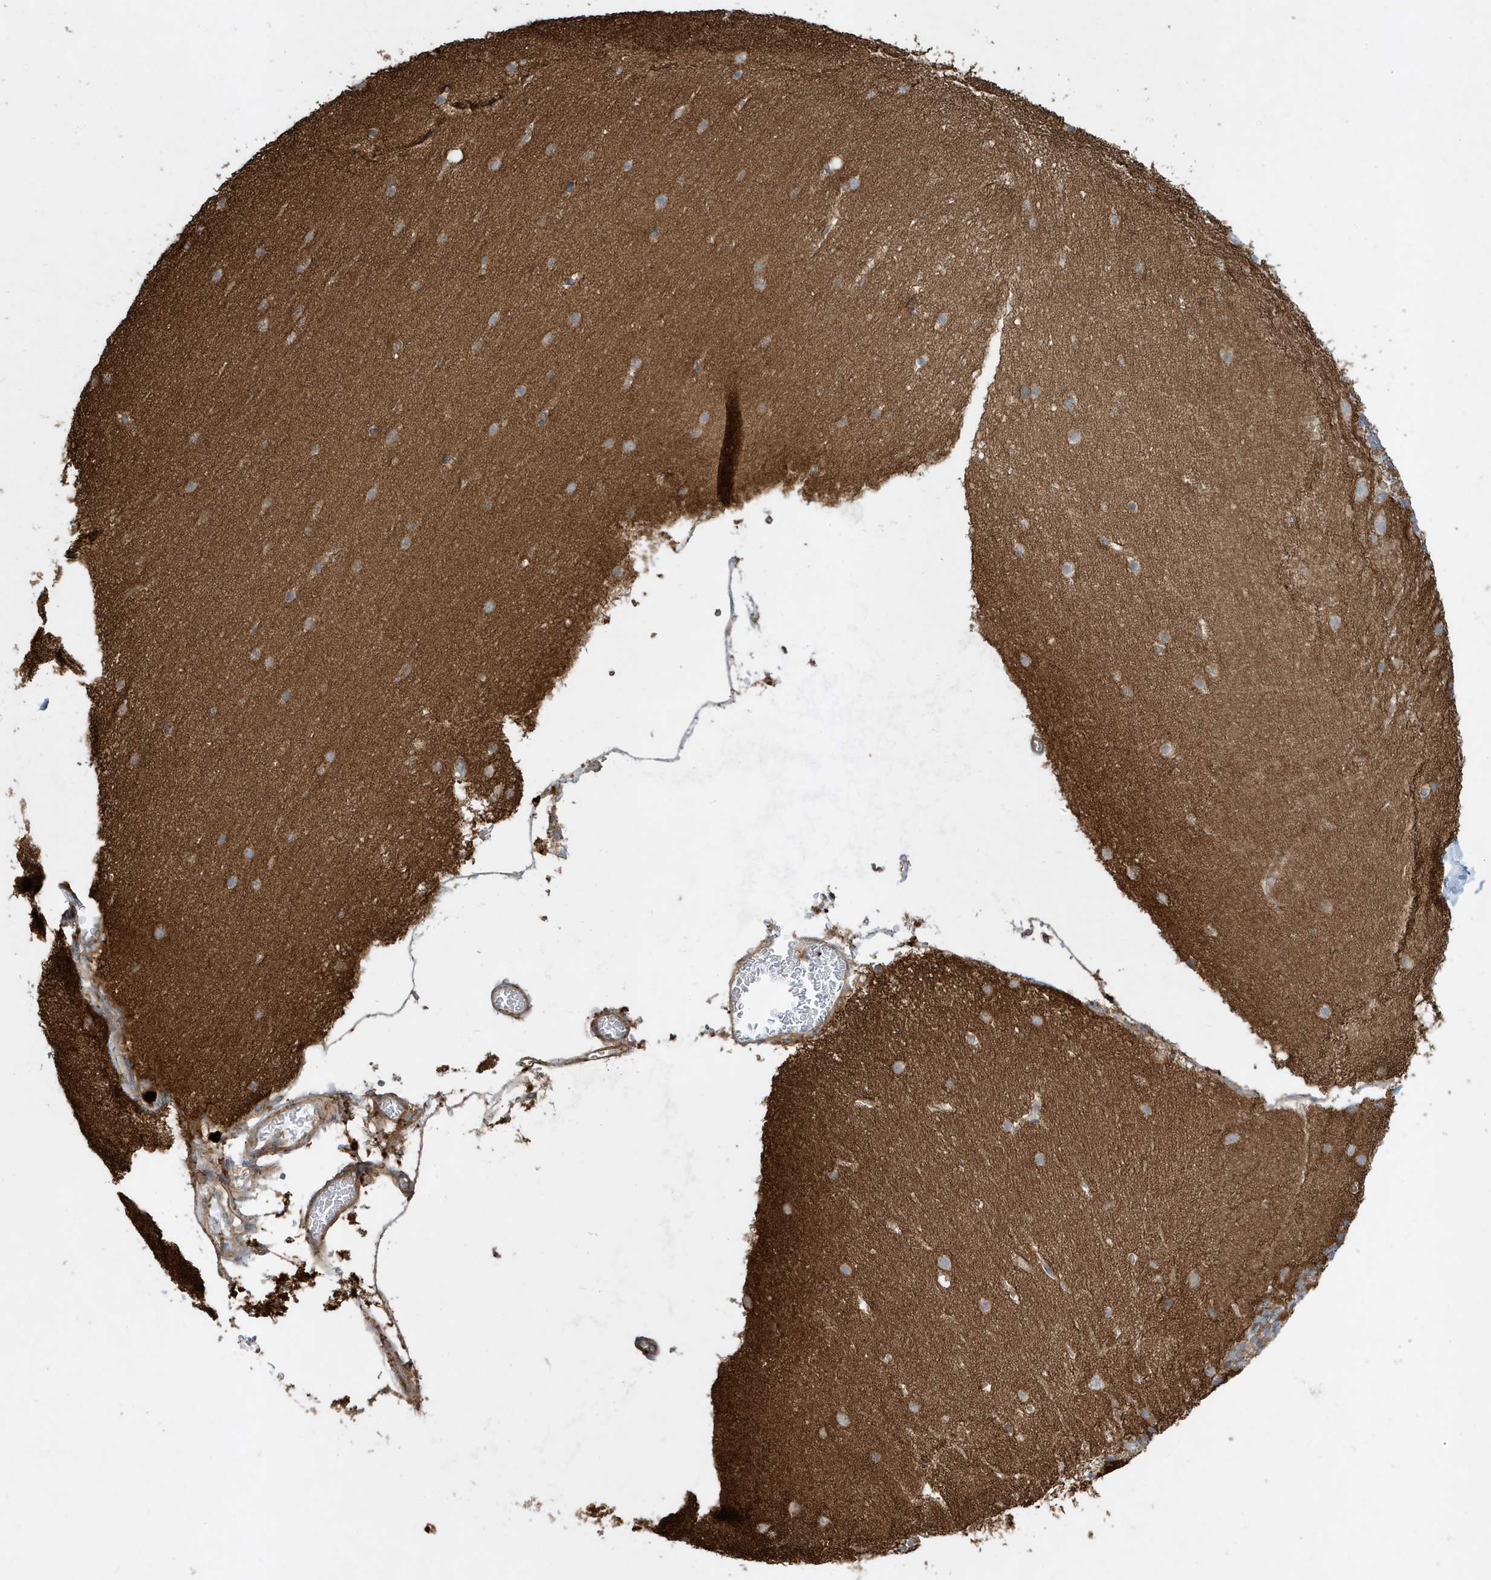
{"staining": {"intensity": "moderate", "quantity": "25%-75%", "location": "cytoplasmic/membranous"}, "tissue": "cerebellum", "cell_type": "Cells in granular layer", "image_type": "normal", "snomed": [{"axis": "morphology", "description": "Normal tissue, NOS"}, {"axis": "topography", "description": "Cerebellum"}], "caption": "A brown stain highlights moderate cytoplasmic/membranous expression of a protein in cells in granular layer of benign cerebellum. The protein is stained brown, and the nuclei are stained in blue (DAB IHC with brightfield microscopy, high magnification).", "gene": "ABTB1", "patient": {"sex": "male", "age": 57}}